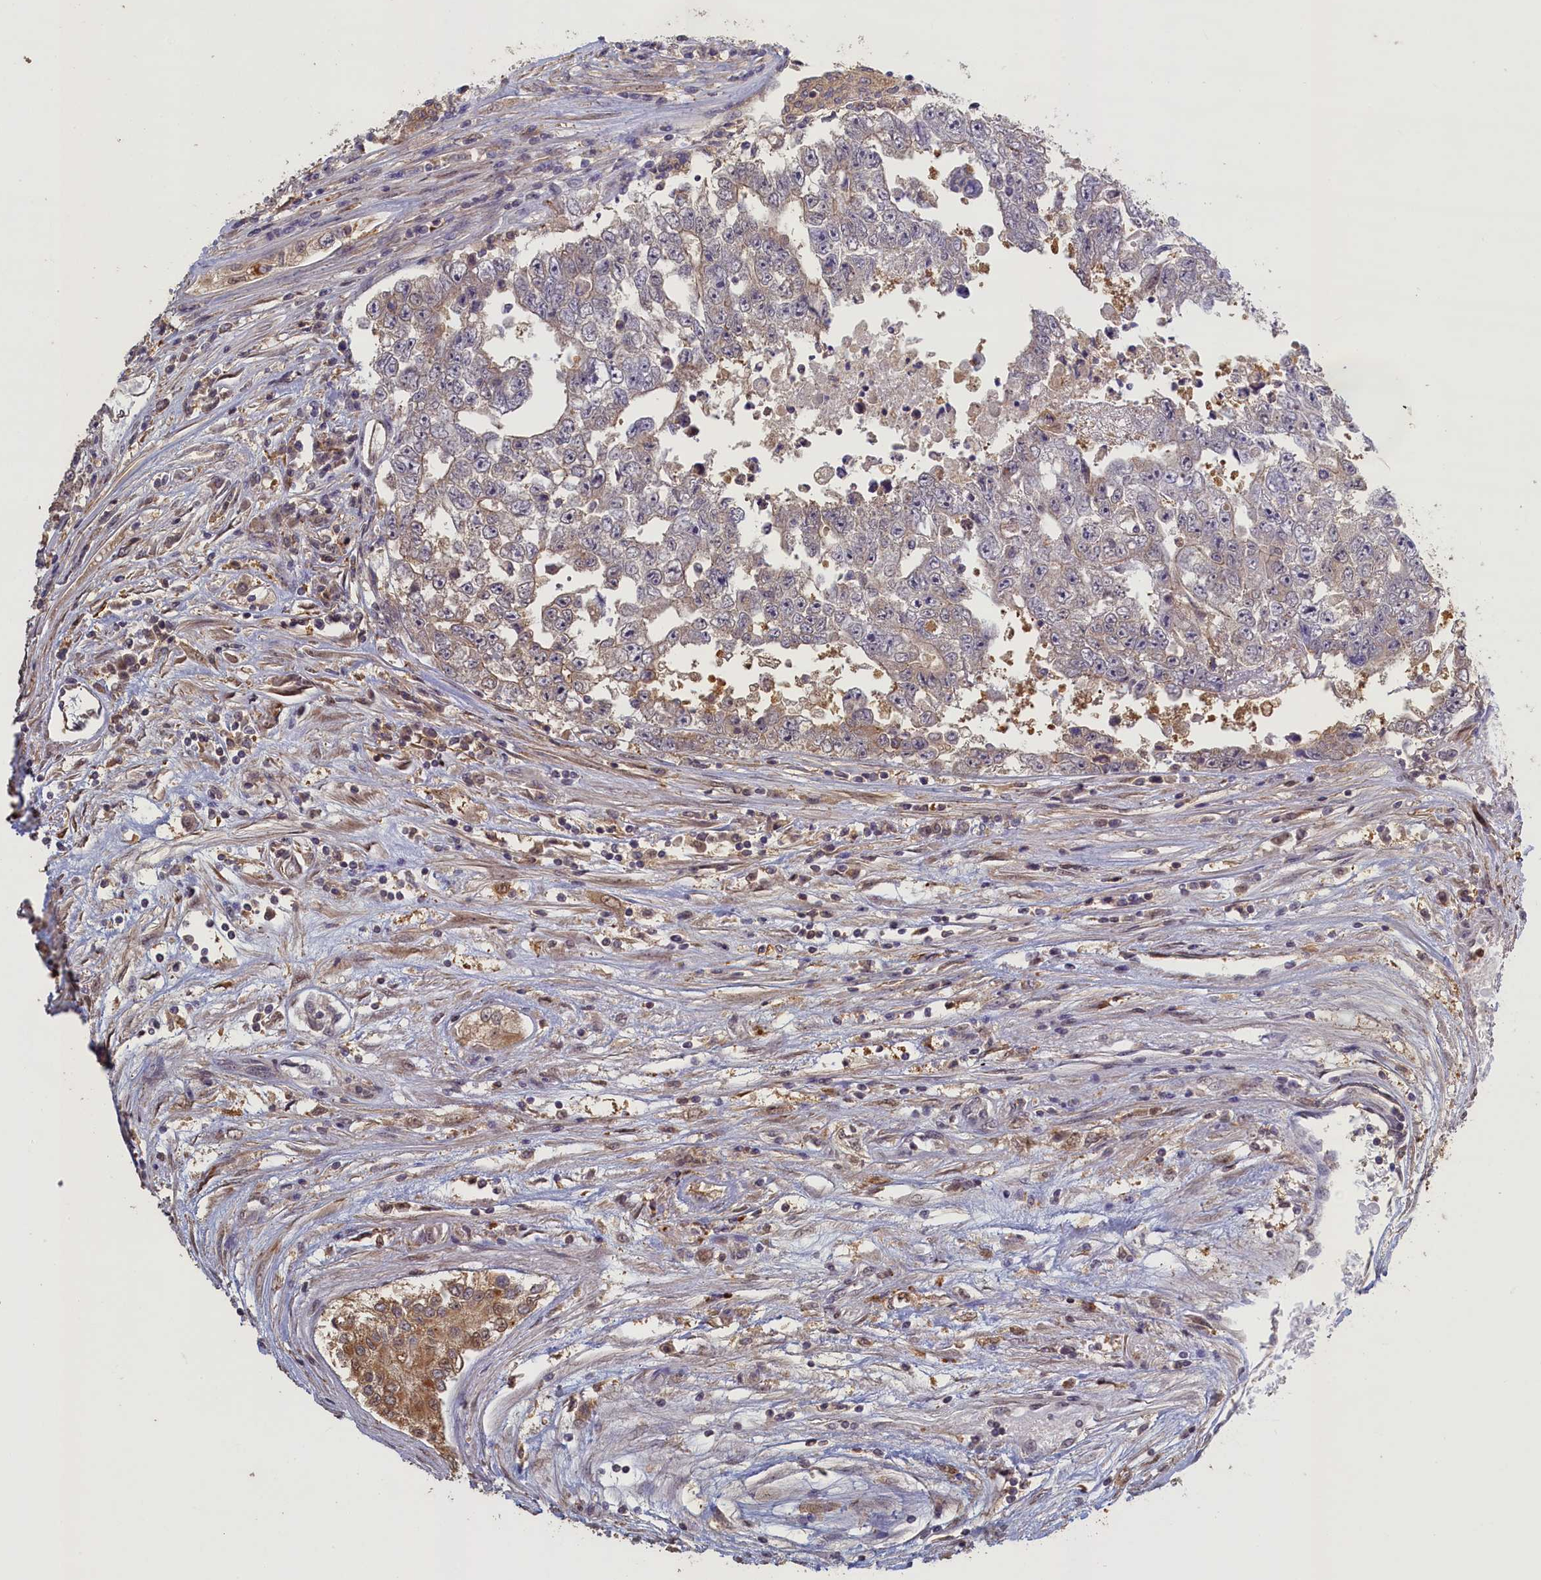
{"staining": {"intensity": "negative", "quantity": "none", "location": "none"}, "tissue": "testis cancer", "cell_type": "Tumor cells", "image_type": "cancer", "snomed": [{"axis": "morphology", "description": "Carcinoma, Embryonal, NOS"}, {"axis": "topography", "description": "Testis"}], "caption": "This is an immunohistochemistry (IHC) histopathology image of human testis cancer (embryonal carcinoma). There is no staining in tumor cells.", "gene": "UCHL3", "patient": {"sex": "male", "age": 25}}